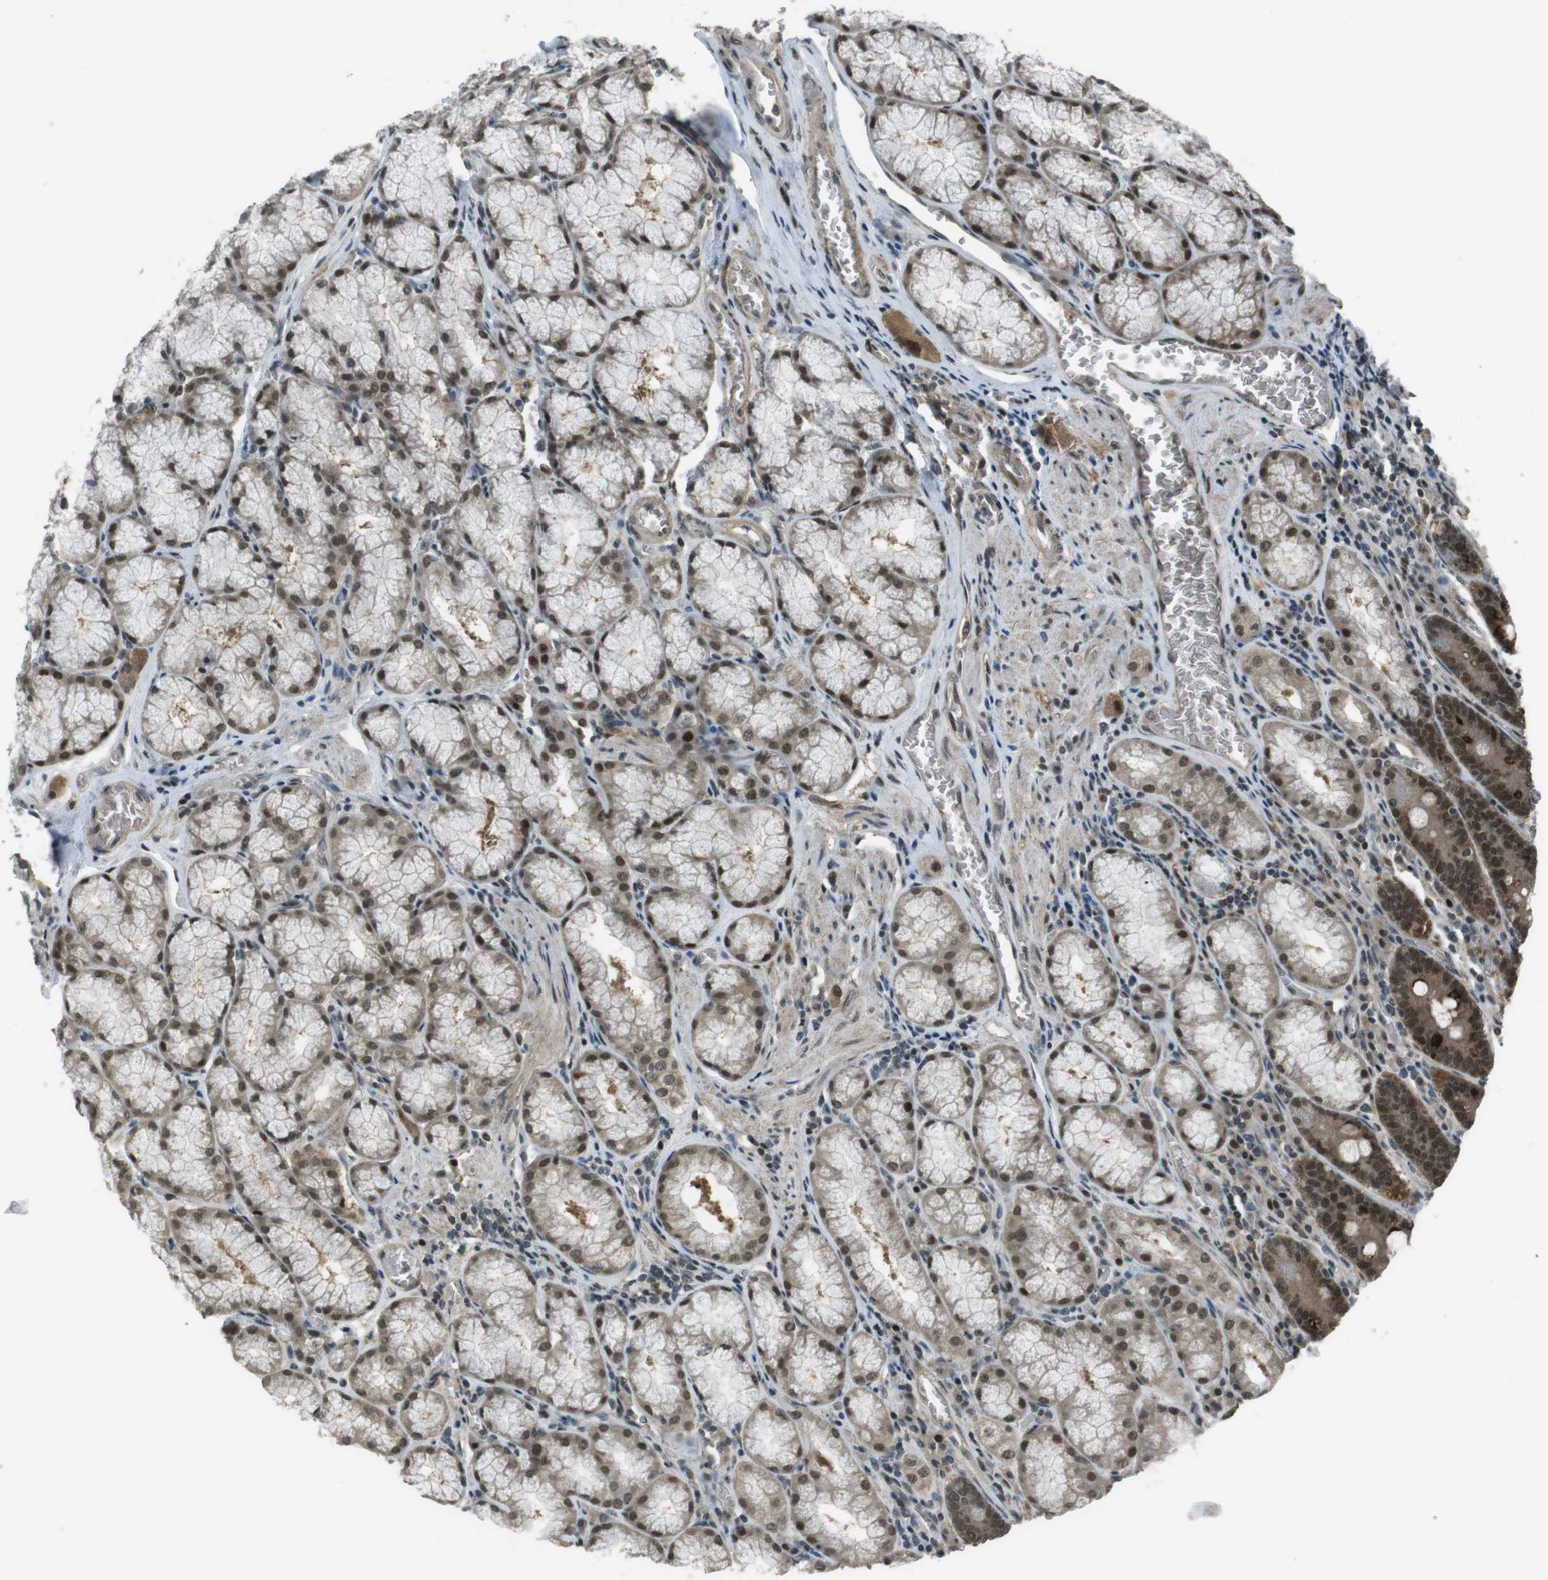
{"staining": {"intensity": "moderate", "quantity": ">75%", "location": "cytoplasmic/membranous,nuclear"}, "tissue": "stomach", "cell_type": "Glandular cells", "image_type": "normal", "snomed": [{"axis": "morphology", "description": "Normal tissue, NOS"}, {"axis": "topography", "description": "Stomach, lower"}], "caption": "Glandular cells show medium levels of moderate cytoplasmic/membranous,nuclear staining in about >75% of cells in benign stomach.", "gene": "SLITRK5", "patient": {"sex": "male", "age": 56}}